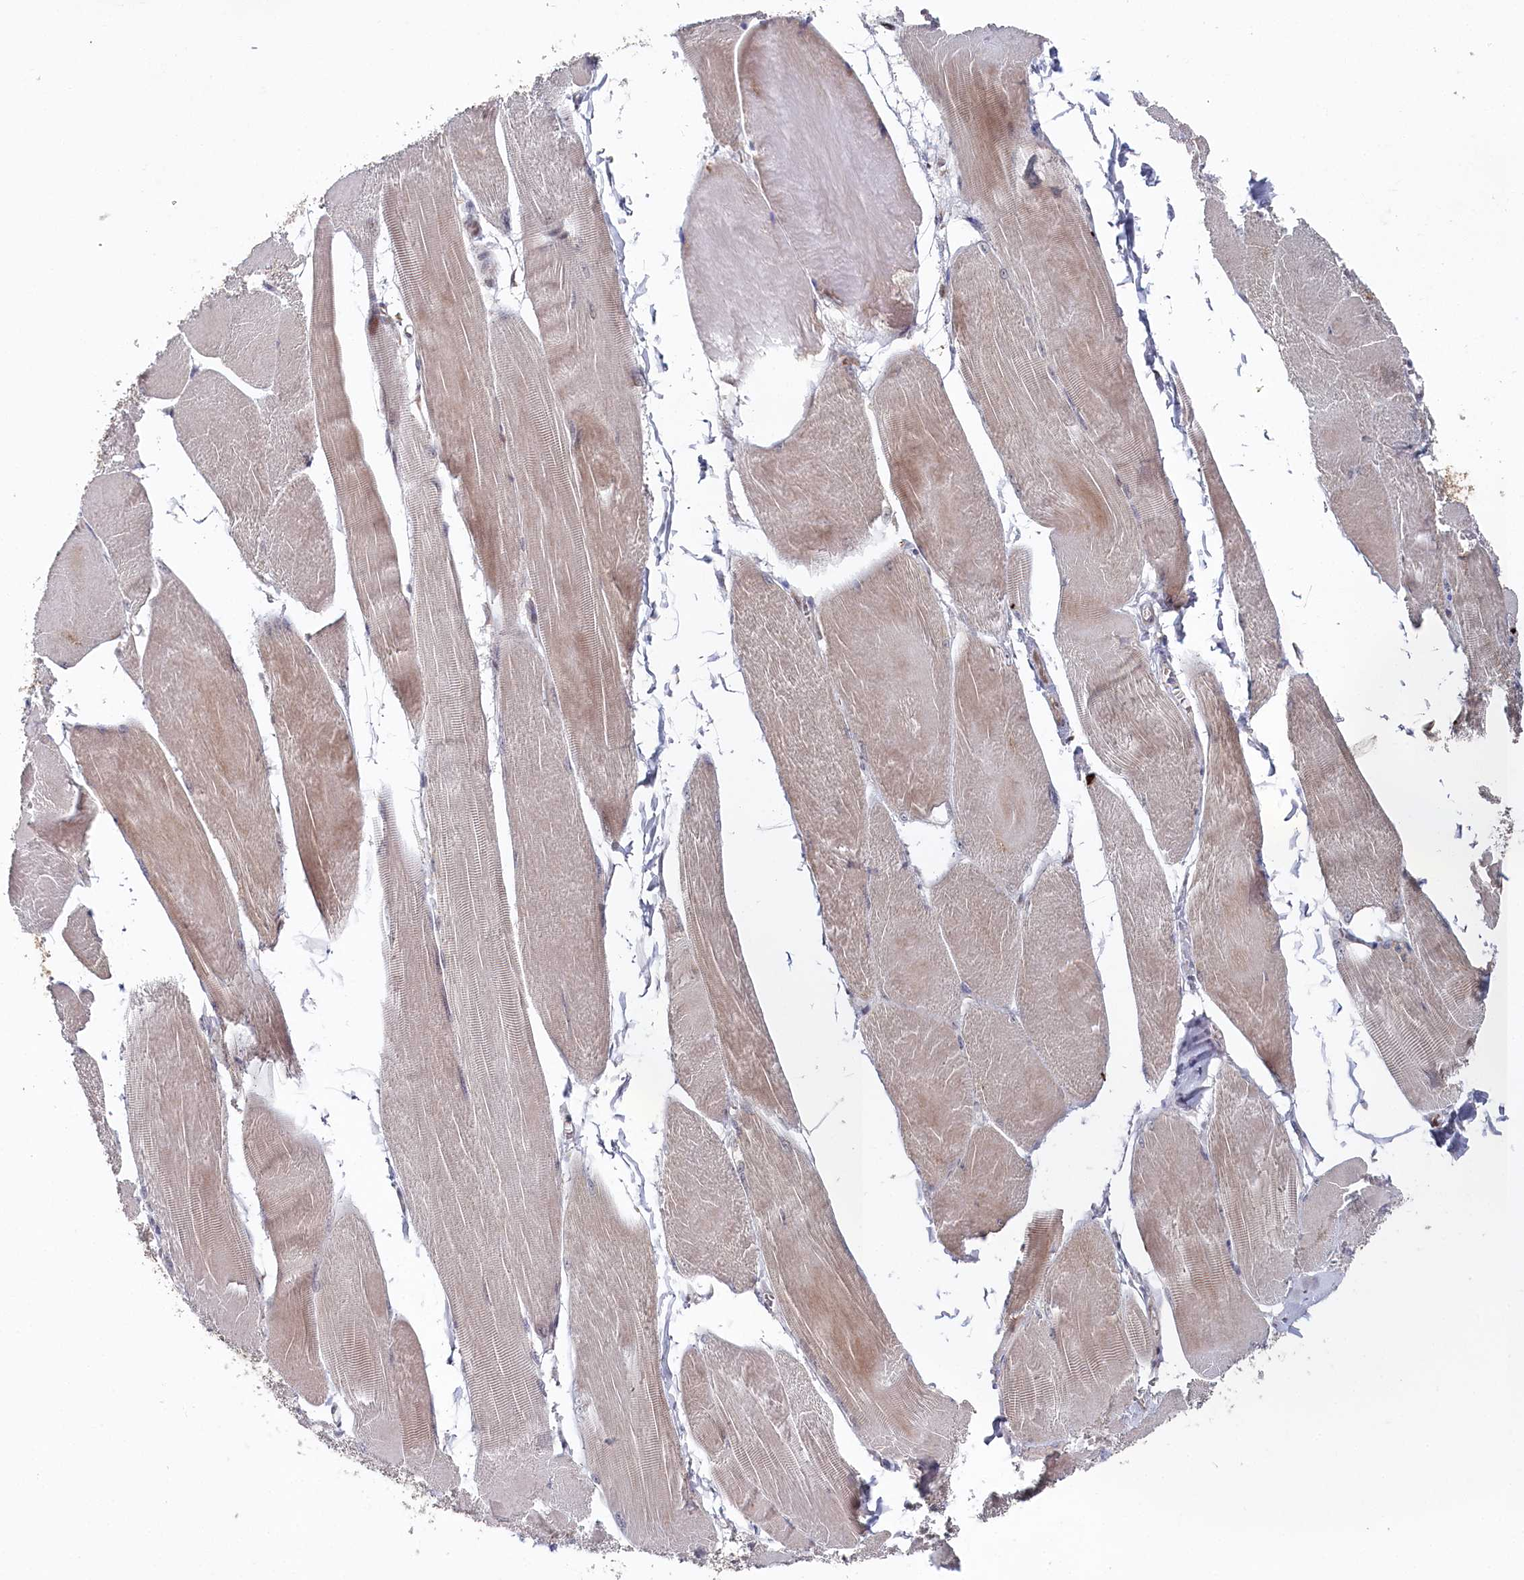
{"staining": {"intensity": "moderate", "quantity": "25%-75%", "location": "cytoplasmic/membranous"}, "tissue": "skeletal muscle", "cell_type": "Myocytes", "image_type": "normal", "snomed": [{"axis": "morphology", "description": "Normal tissue, NOS"}, {"axis": "morphology", "description": "Basal cell carcinoma"}, {"axis": "topography", "description": "Skeletal muscle"}], "caption": "IHC photomicrograph of benign human skeletal muscle stained for a protein (brown), which displays medium levels of moderate cytoplasmic/membranous positivity in approximately 25%-75% of myocytes.", "gene": "WAPL", "patient": {"sex": "female", "age": 64}}